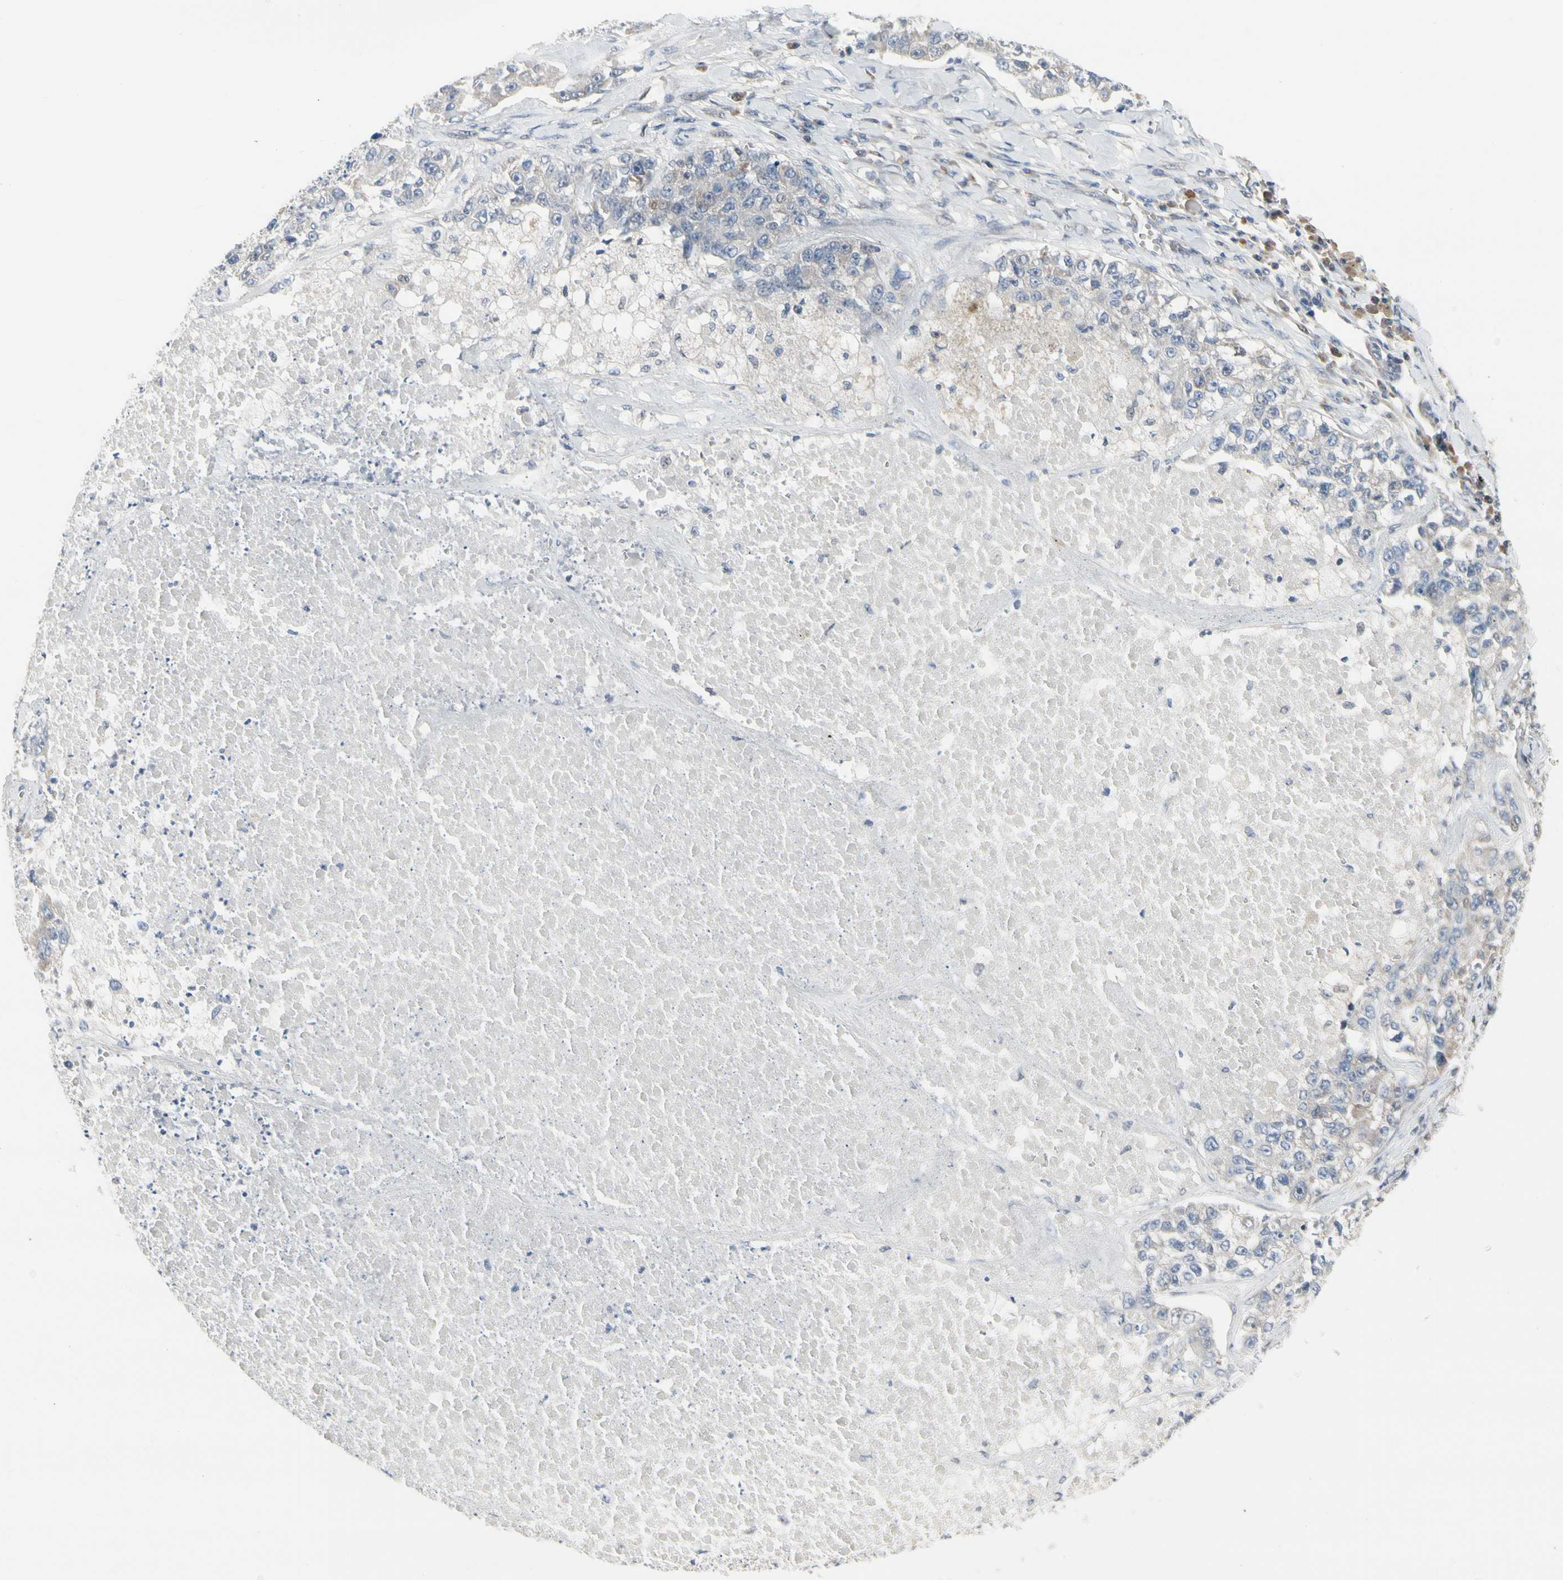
{"staining": {"intensity": "negative", "quantity": "none", "location": "none"}, "tissue": "lung cancer", "cell_type": "Tumor cells", "image_type": "cancer", "snomed": [{"axis": "morphology", "description": "Adenocarcinoma, NOS"}, {"axis": "topography", "description": "Lung"}], "caption": "Tumor cells show no significant staining in adenocarcinoma (lung). Brightfield microscopy of immunohistochemistry stained with DAB (brown) and hematoxylin (blue), captured at high magnification.", "gene": "CDK5", "patient": {"sex": "male", "age": 49}}